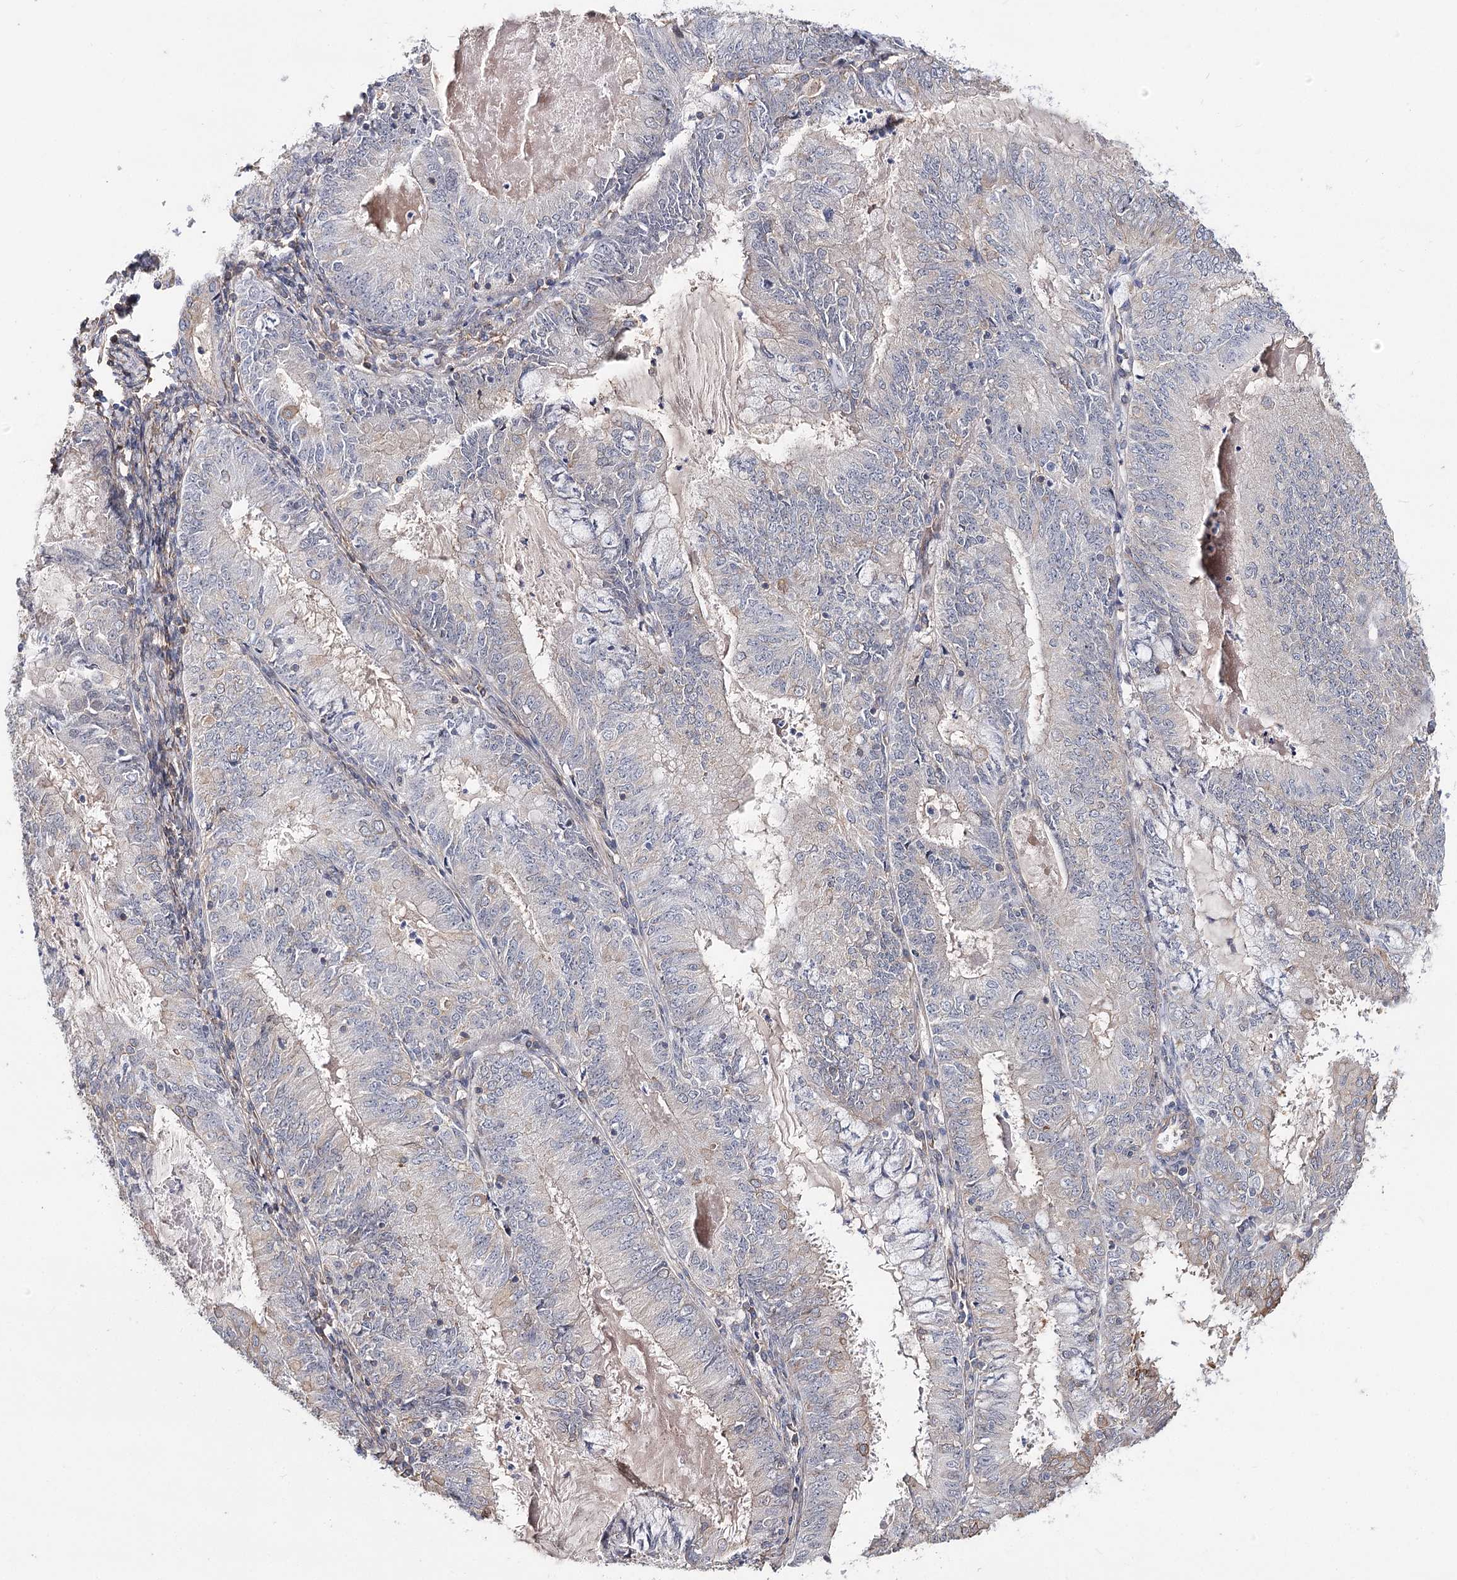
{"staining": {"intensity": "negative", "quantity": "none", "location": "none"}, "tissue": "endometrial cancer", "cell_type": "Tumor cells", "image_type": "cancer", "snomed": [{"axis": "morphology", "description": "Adenocarcinoma, NOS"}, {"axis": "topography", "description": "Endometrium"}], "caption": "A high-resolution photomicrograph shows IHC staining of endometrial cancer, which displays no significant positivity in tumor cells. (DAB IHC with hematoxylin counter stain).", "gene": "TMEM218", "patient": {"sex": "female", "age": 57}}